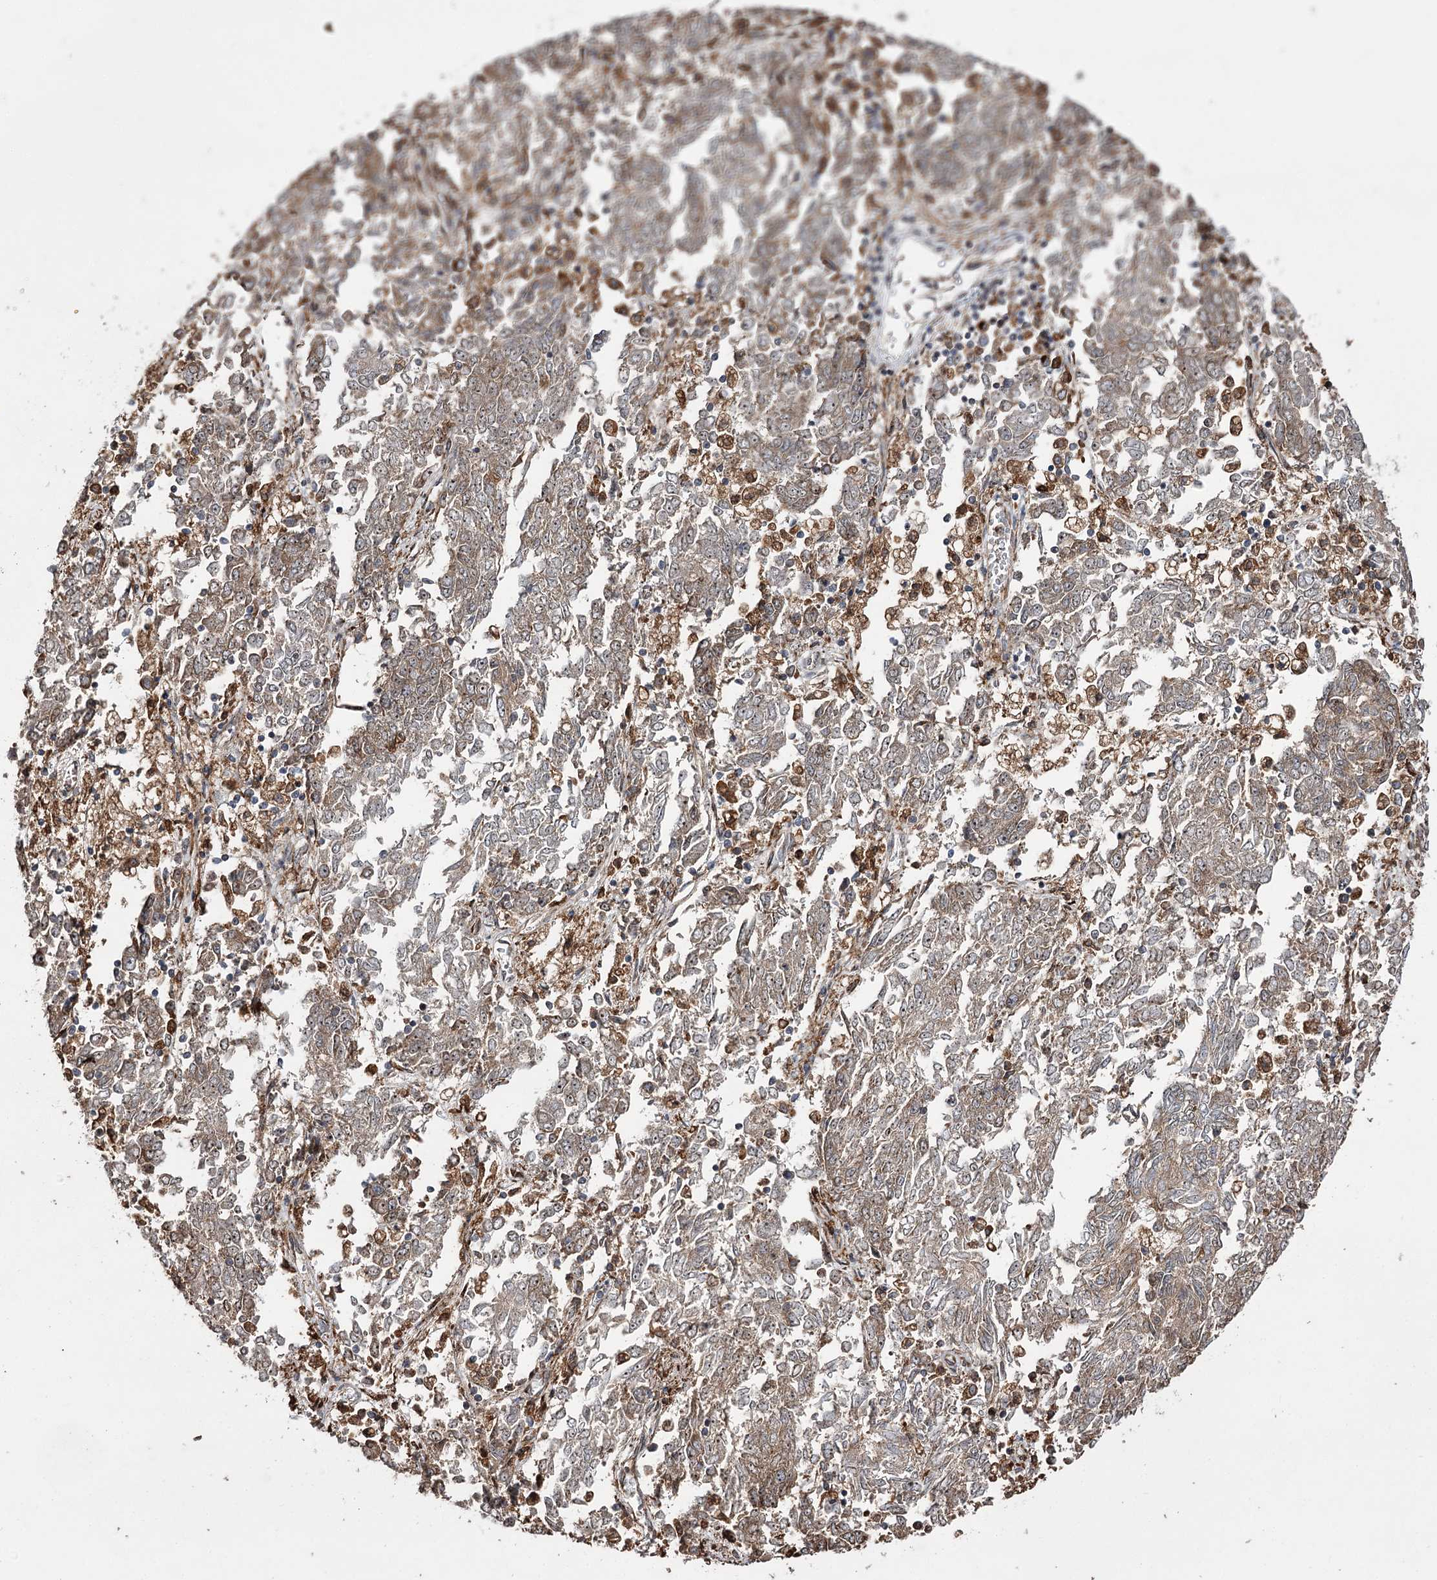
{"staining": {"intensity": "weak", "quantity": "25%-75%", "location": "cytoplasmic/membranous"}, "tissue": "endometrial cancer", "cell_type": "Tumor cells", "image_type": "cancer", "snomed": [{"axis": "morphology", "description": "Adenocarcinoma, NOS"}, {"axis": "topography", "description": "Endometrium"}], "caption": "Protein staining by immunohistochemistry (IHC) exhibits weak cytoplasmic/membranous expression in about 25%-75% of tumor cells in adenocarcinoma (endometrial). (Stains: DAB in brown, nuclei in blue, Microscopy: brightfield microscopy at high magnification).", "gene": "FANCL", "patient": {"sex": "female", "age": 80}}